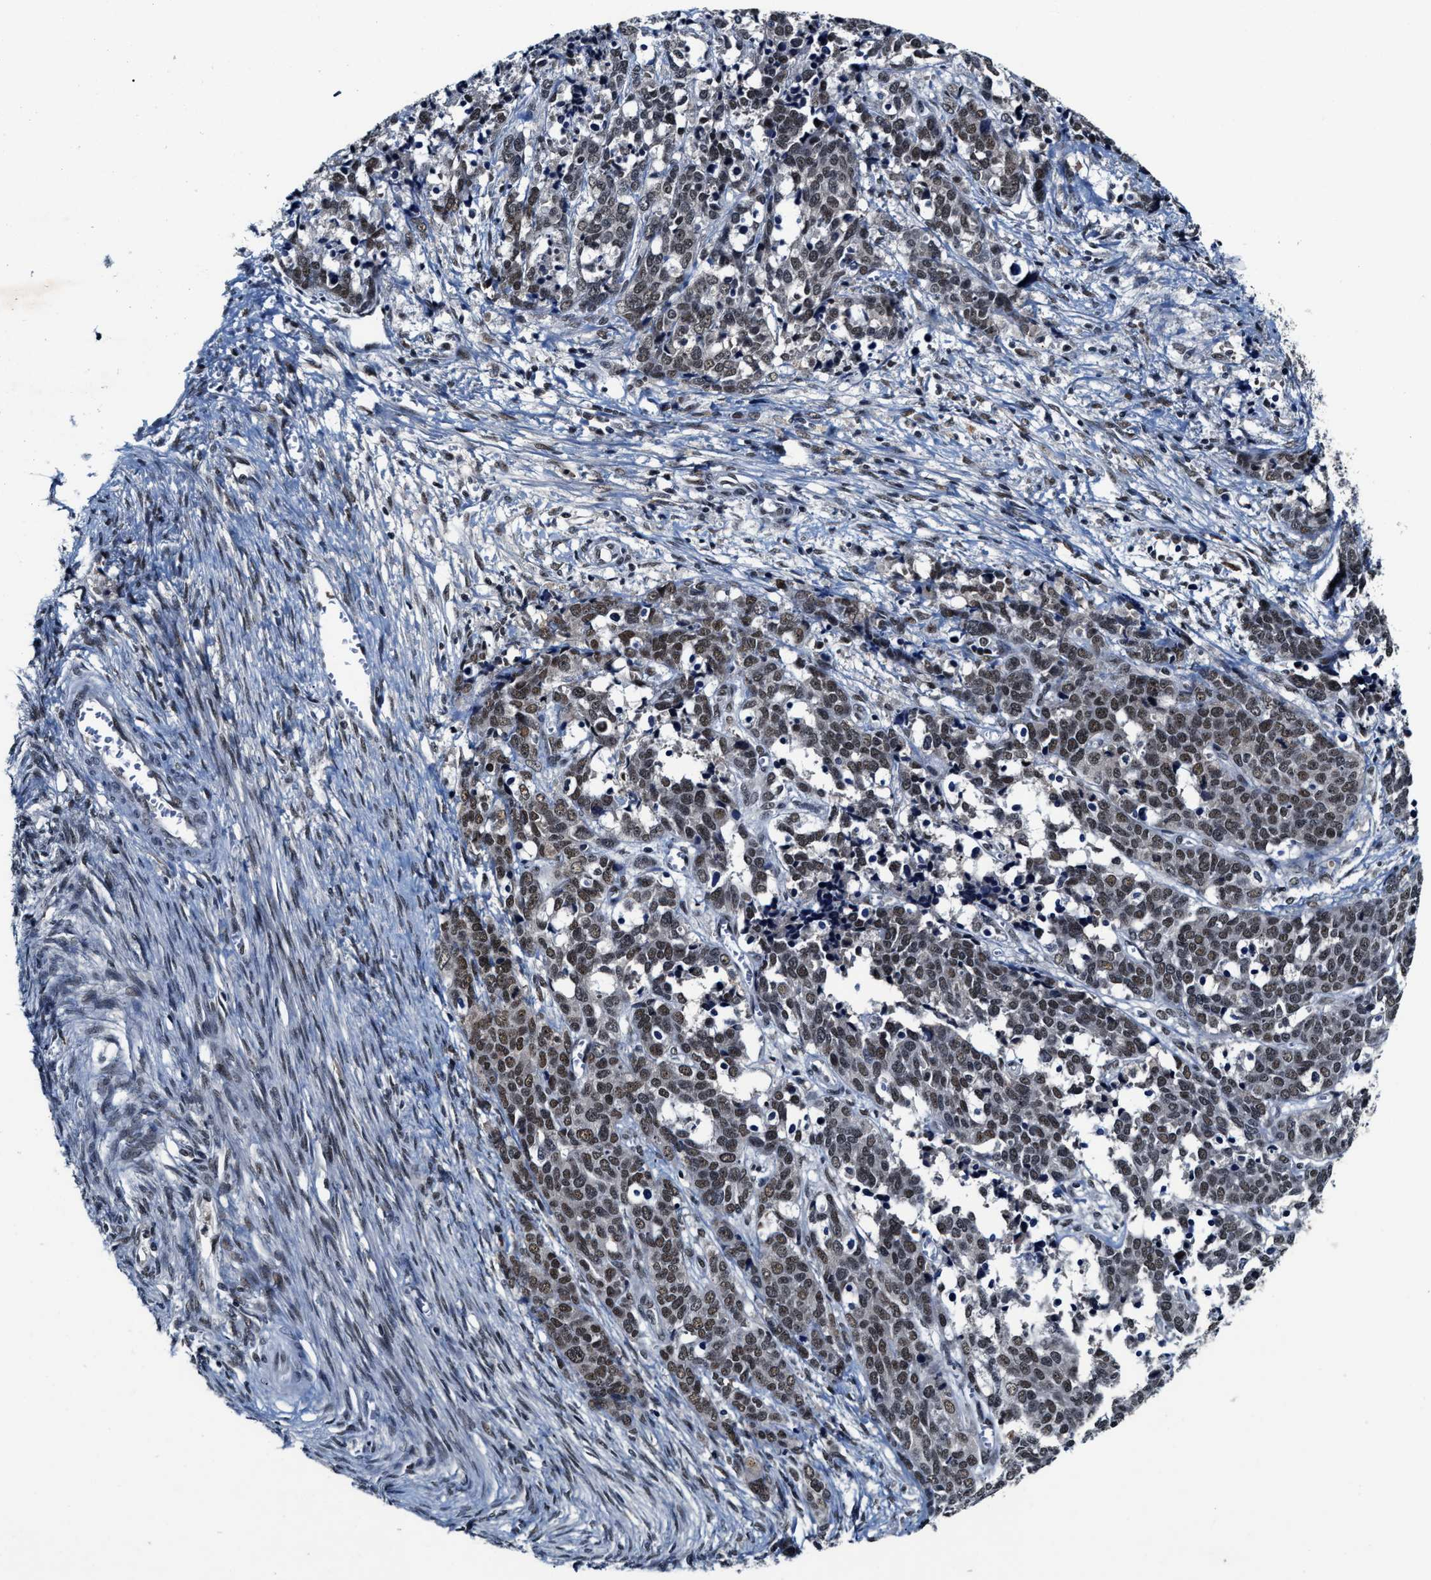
{"staining": {"intensity": "moderate", "quantity": ">75%", "location": "nuclear"}, "tissue": "ovarian cancer", "cell_type": "Tumor cells", "image_type": "cancer", "snomed": [{"axis": "morphology", "description": "Cystadenocarcinoma, serous, NOS"}, {"axis": "topography", "description": "Ovary"}], "caption": "This photomicrograph shows ovarian cancer stained with immunohistochemistry (IHC) to label a protein in brown. The nuclear of tumor cells show moderate positivity for the protein. Nuclei are counter-stained blue.", "gene": "INIP", "patient": {"sex": "female", "age": 44}}